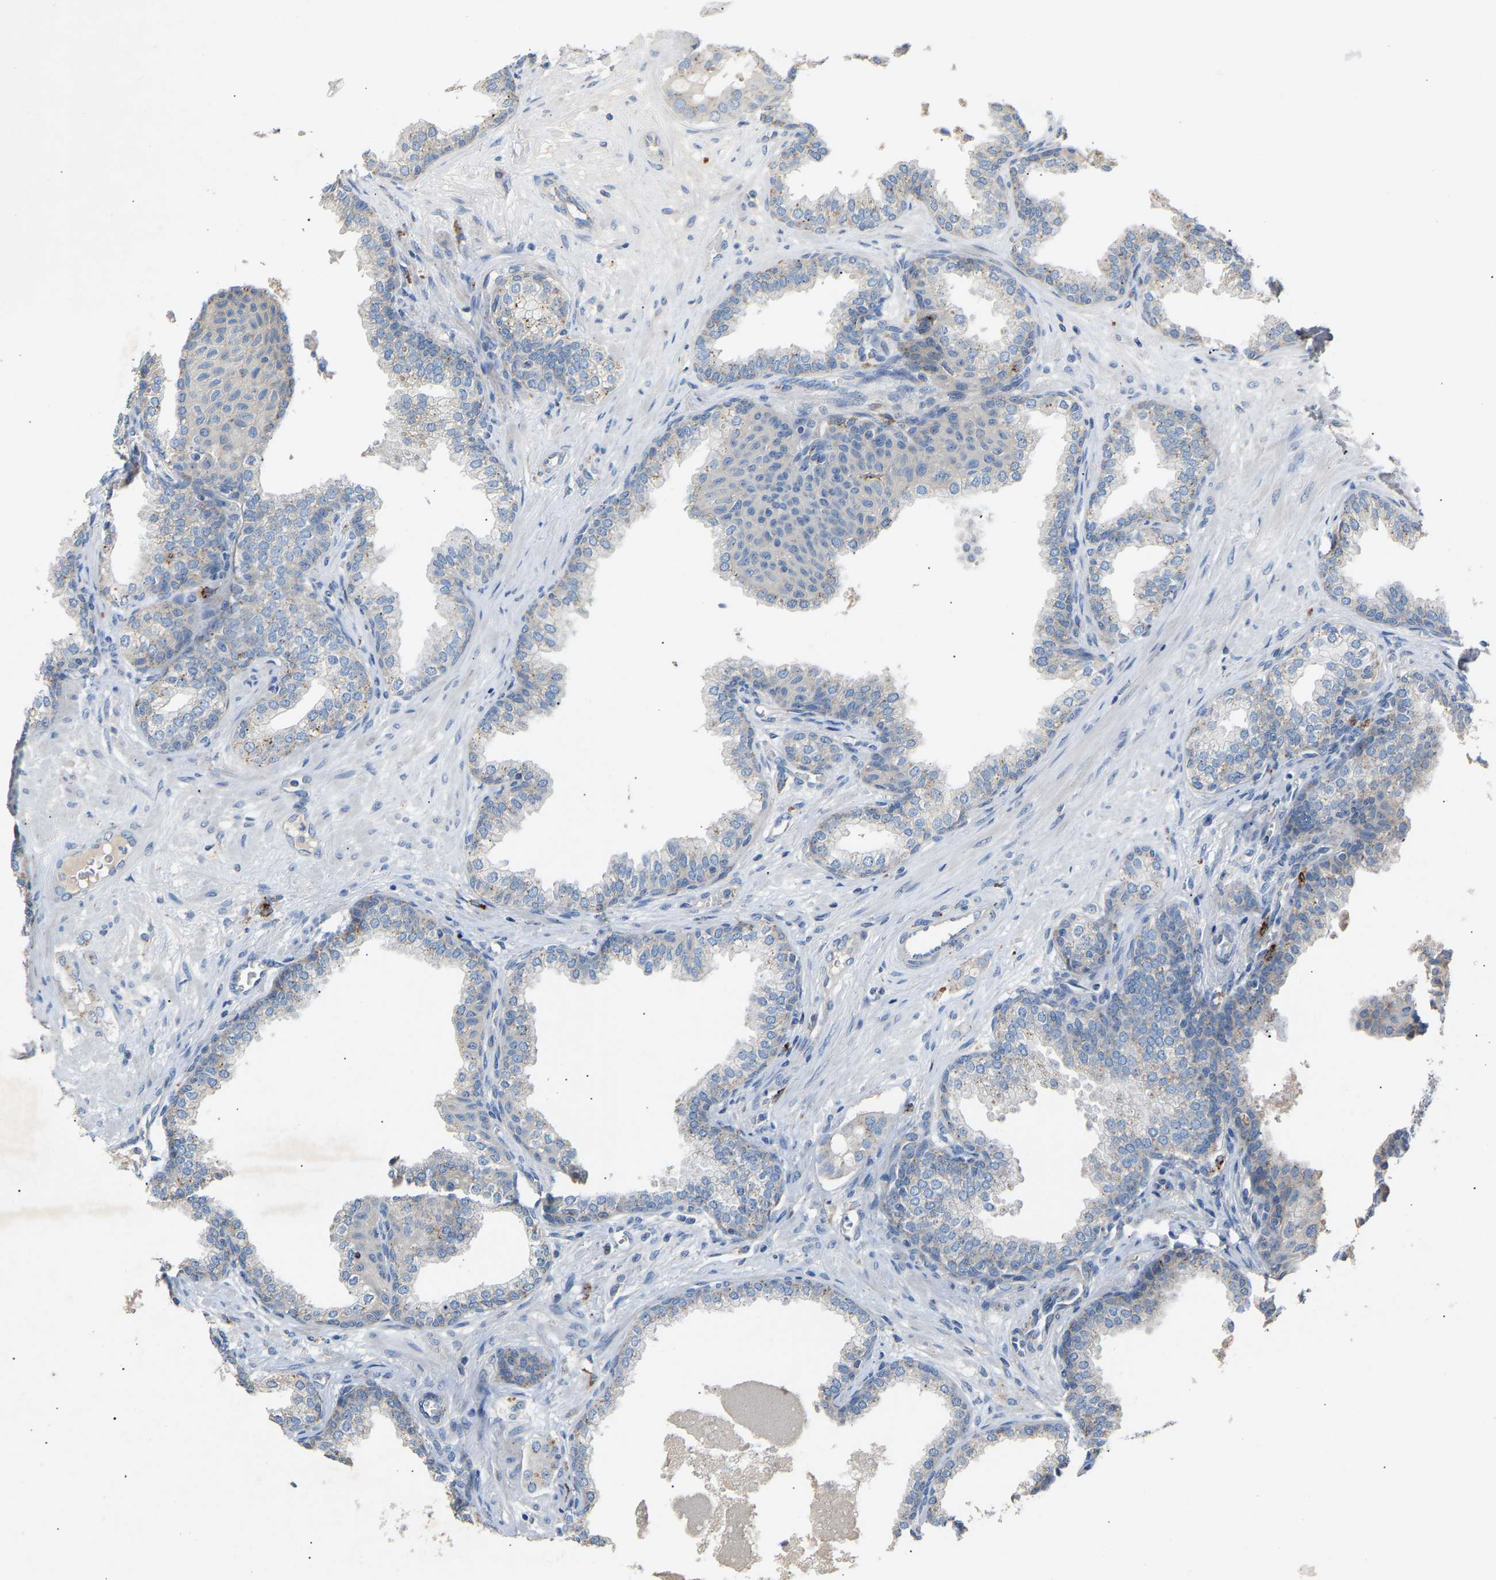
{"staining": {"intensity": "negative", "quantity": "none", "location": "none"}, "tissue": "prostate cancer", "cell_type": "Tumor cells", "image_type": "cancer", "snomed": [{"axis": "morphology", "description": "Adenocarcinoma, High grade"}, {"axis": "topography", "description": "Prostate"}], "caption": "Immunohistochemistry micrograph of adenocarcinoma (high-grade) (prostate) stained for a protein (brown), which reveals no positivity in tumor cells.", "gene": "RGP1", "patient": {"sex": "male", "age": 52}}